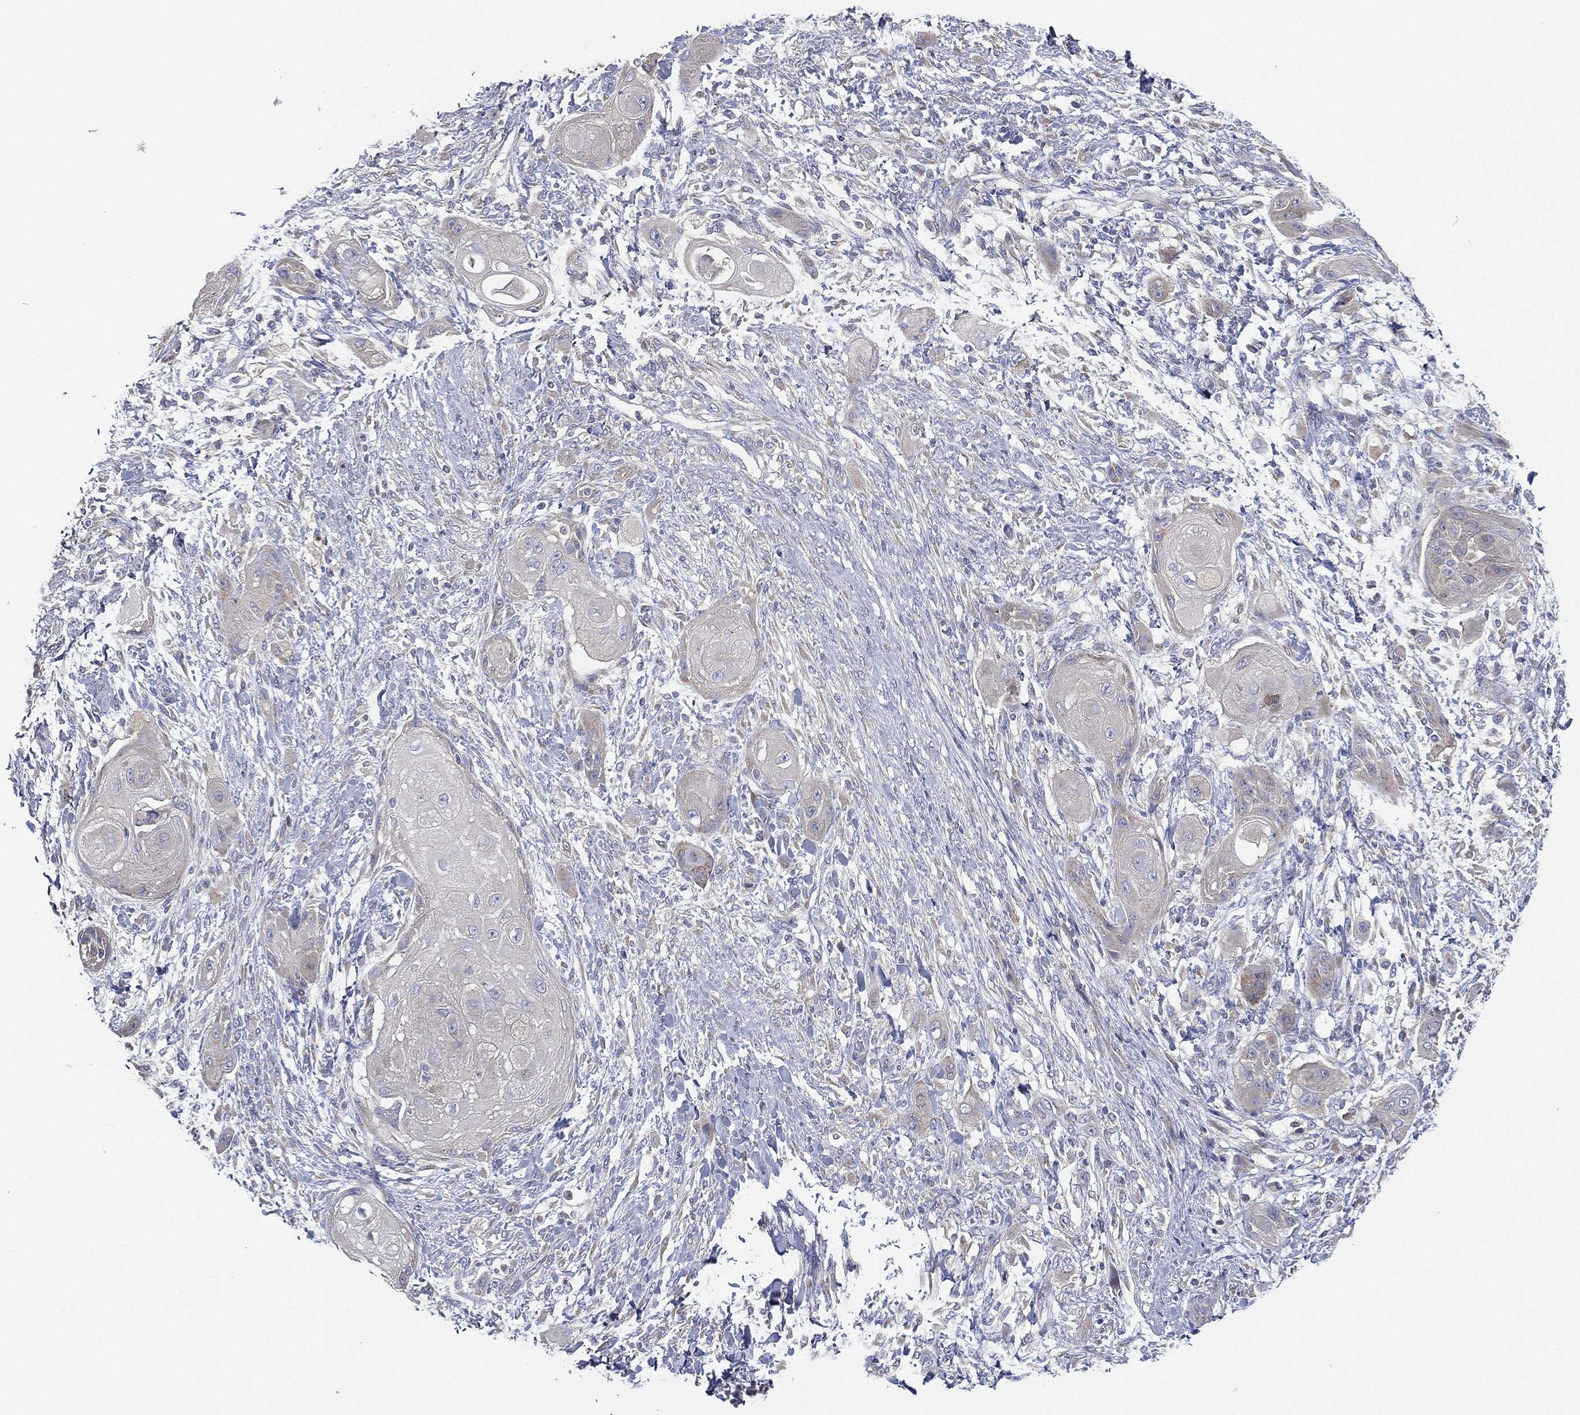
{"staining": {"intensity": "weak", "quantity": "<25%", "location": "cytoplasmic/membranous"}, "tissue": "skin cancer", "cell_type": "Tumor cells", "image_type": "cancer", "snomed": [{"axis": "morphology", "description": "Squamous cell carcinoma, NOS"}, {"axis": "topography", "description": "Skin"}], "caption": "Tumor cells show no significant protein staining in skin cancer (squamous cell carcinoma).", "gene": "ATP8A2", "patient": {"sex": "male", "age": 62}}